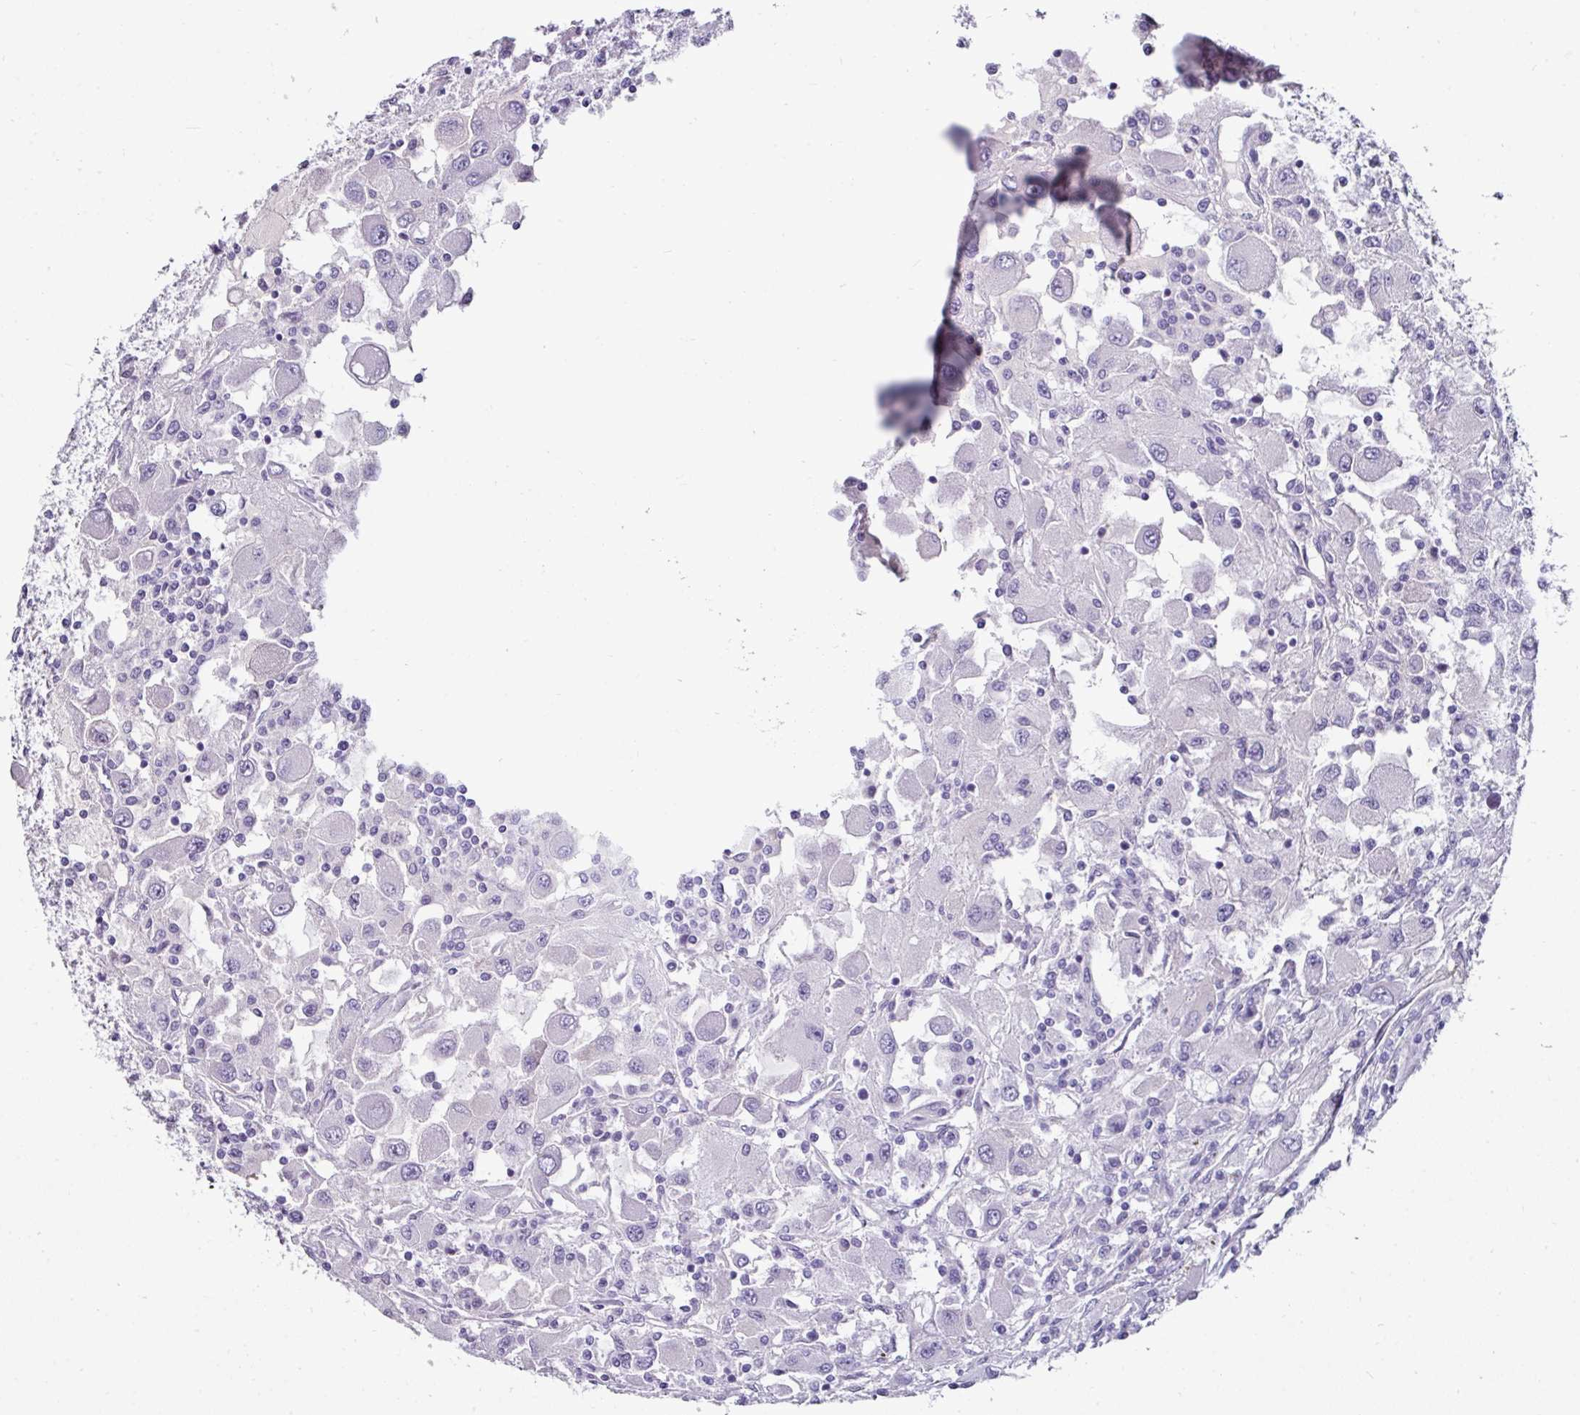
{"staining": {"intensity": "negative", "quantity": "none", "location": "none"}, "tissue": "renal cancer", "cell_type": "Tumor cells", "image_type": "cancer", "snomed": [{"axis": "morphology", "description": "Adenocarcinoma, NOS"}, {"axis": "topography", "description": "Kidney"}], "caption": "The photomicrograph exhibits no staining of tumor cells in adenocarcinoma (renal).", "gene": "EYA3", "patient": {"sex": "female", "age": 67}}